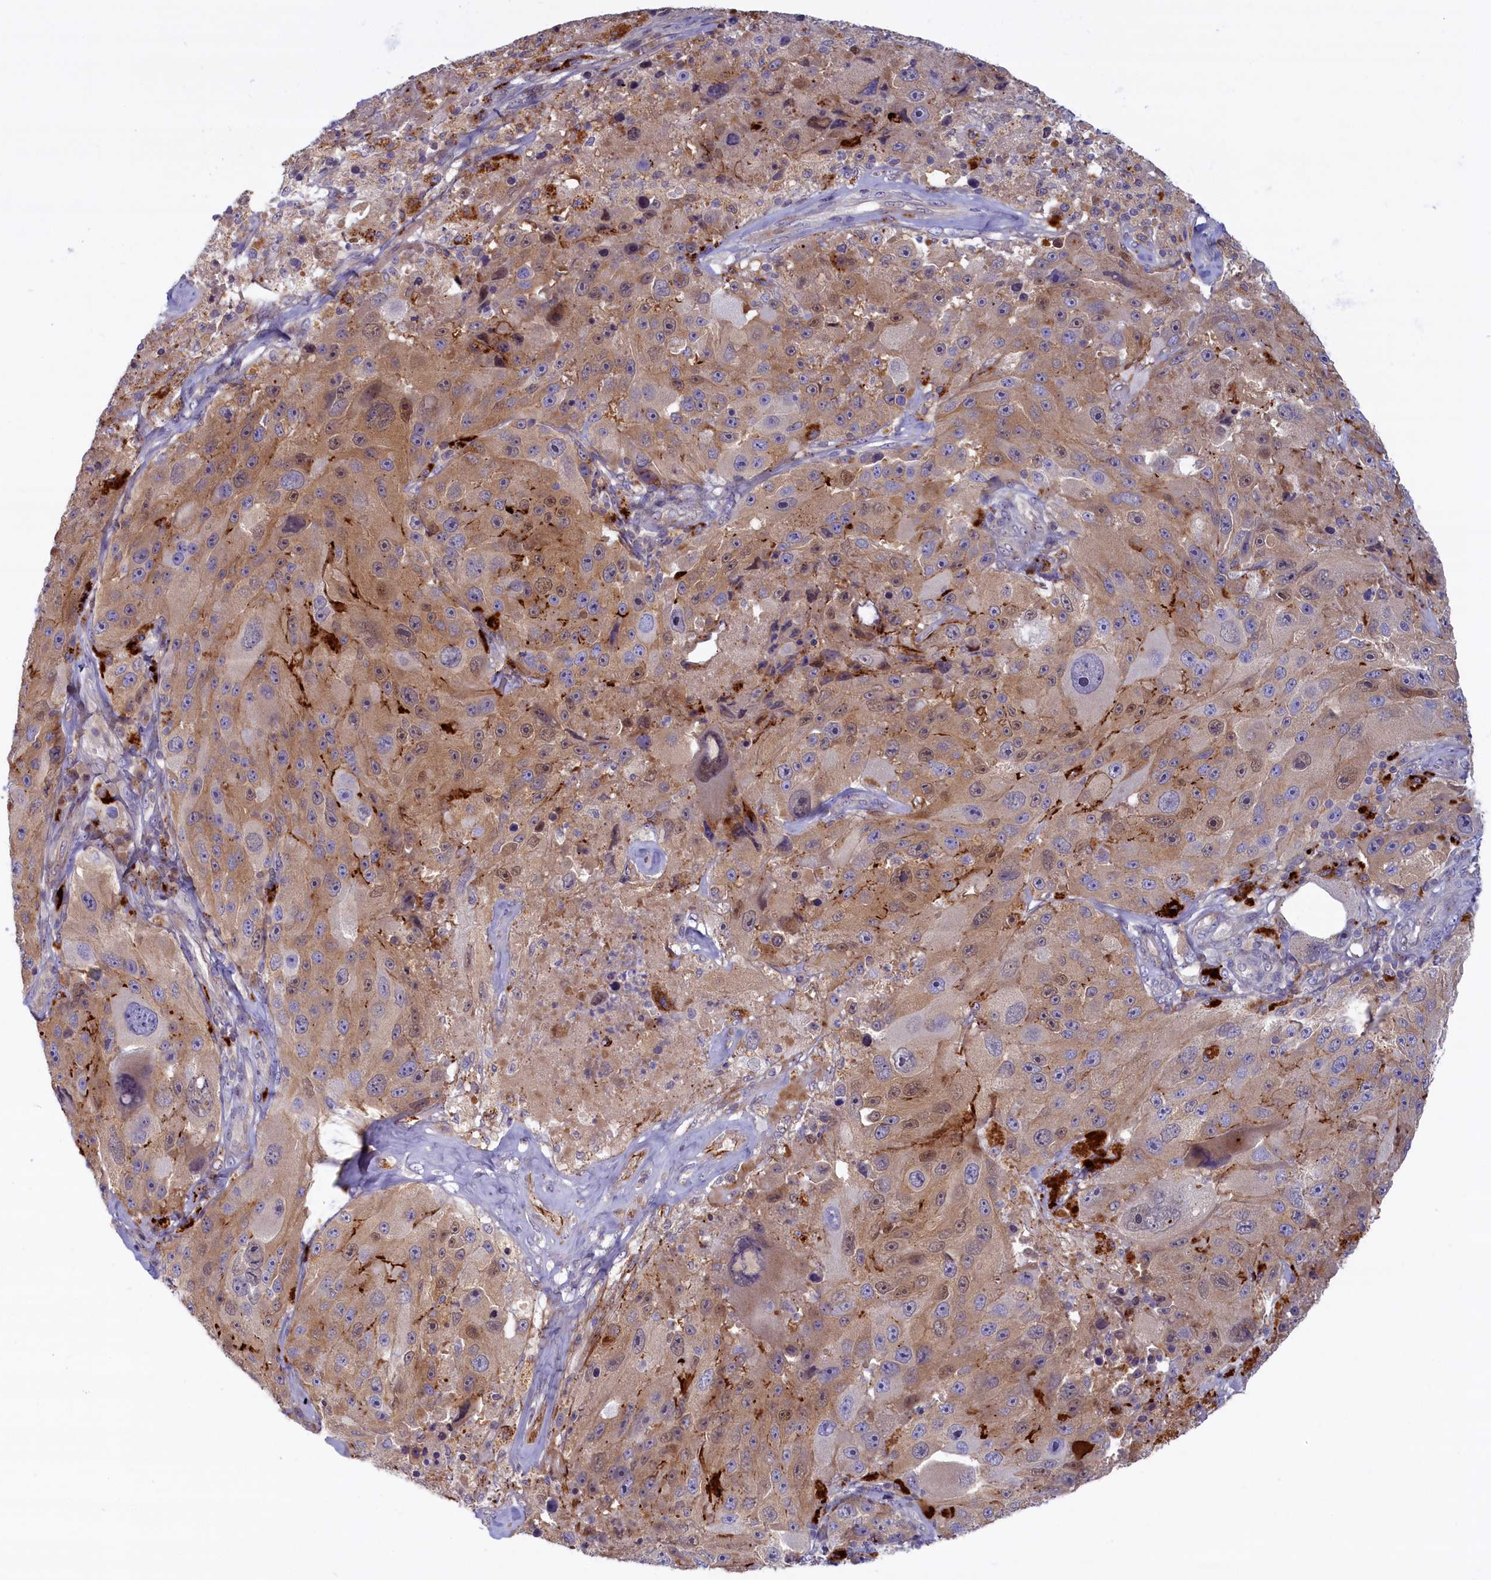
{"staining": {"intensity": "moderate", "quantity": "25%-75%", "location": "cytoplasmic/membranous,nuclear"}, "tissue": "melanoma", "cell_type": "Tumor cells", "image_type": "cancer", "snomed": [{"axis": "morphology", "description": "Malignant melanoma, Metastatic site"}, {"axis": "topography", "description": "Lymph node"}], "caption": "Malignant melanoma (metastatic site) was stained to show a protein in brown. There is medium levels of moderate cytoplasmic/membranous and nuclear positivity in approximately 25%-75% of tumor cells. Immunohistochemistry (ihc) stains the protein of interest in brown and the nuclei are stained blue.", "gene": "FCSK", "patient": {"sex": "male", "age": 62}}